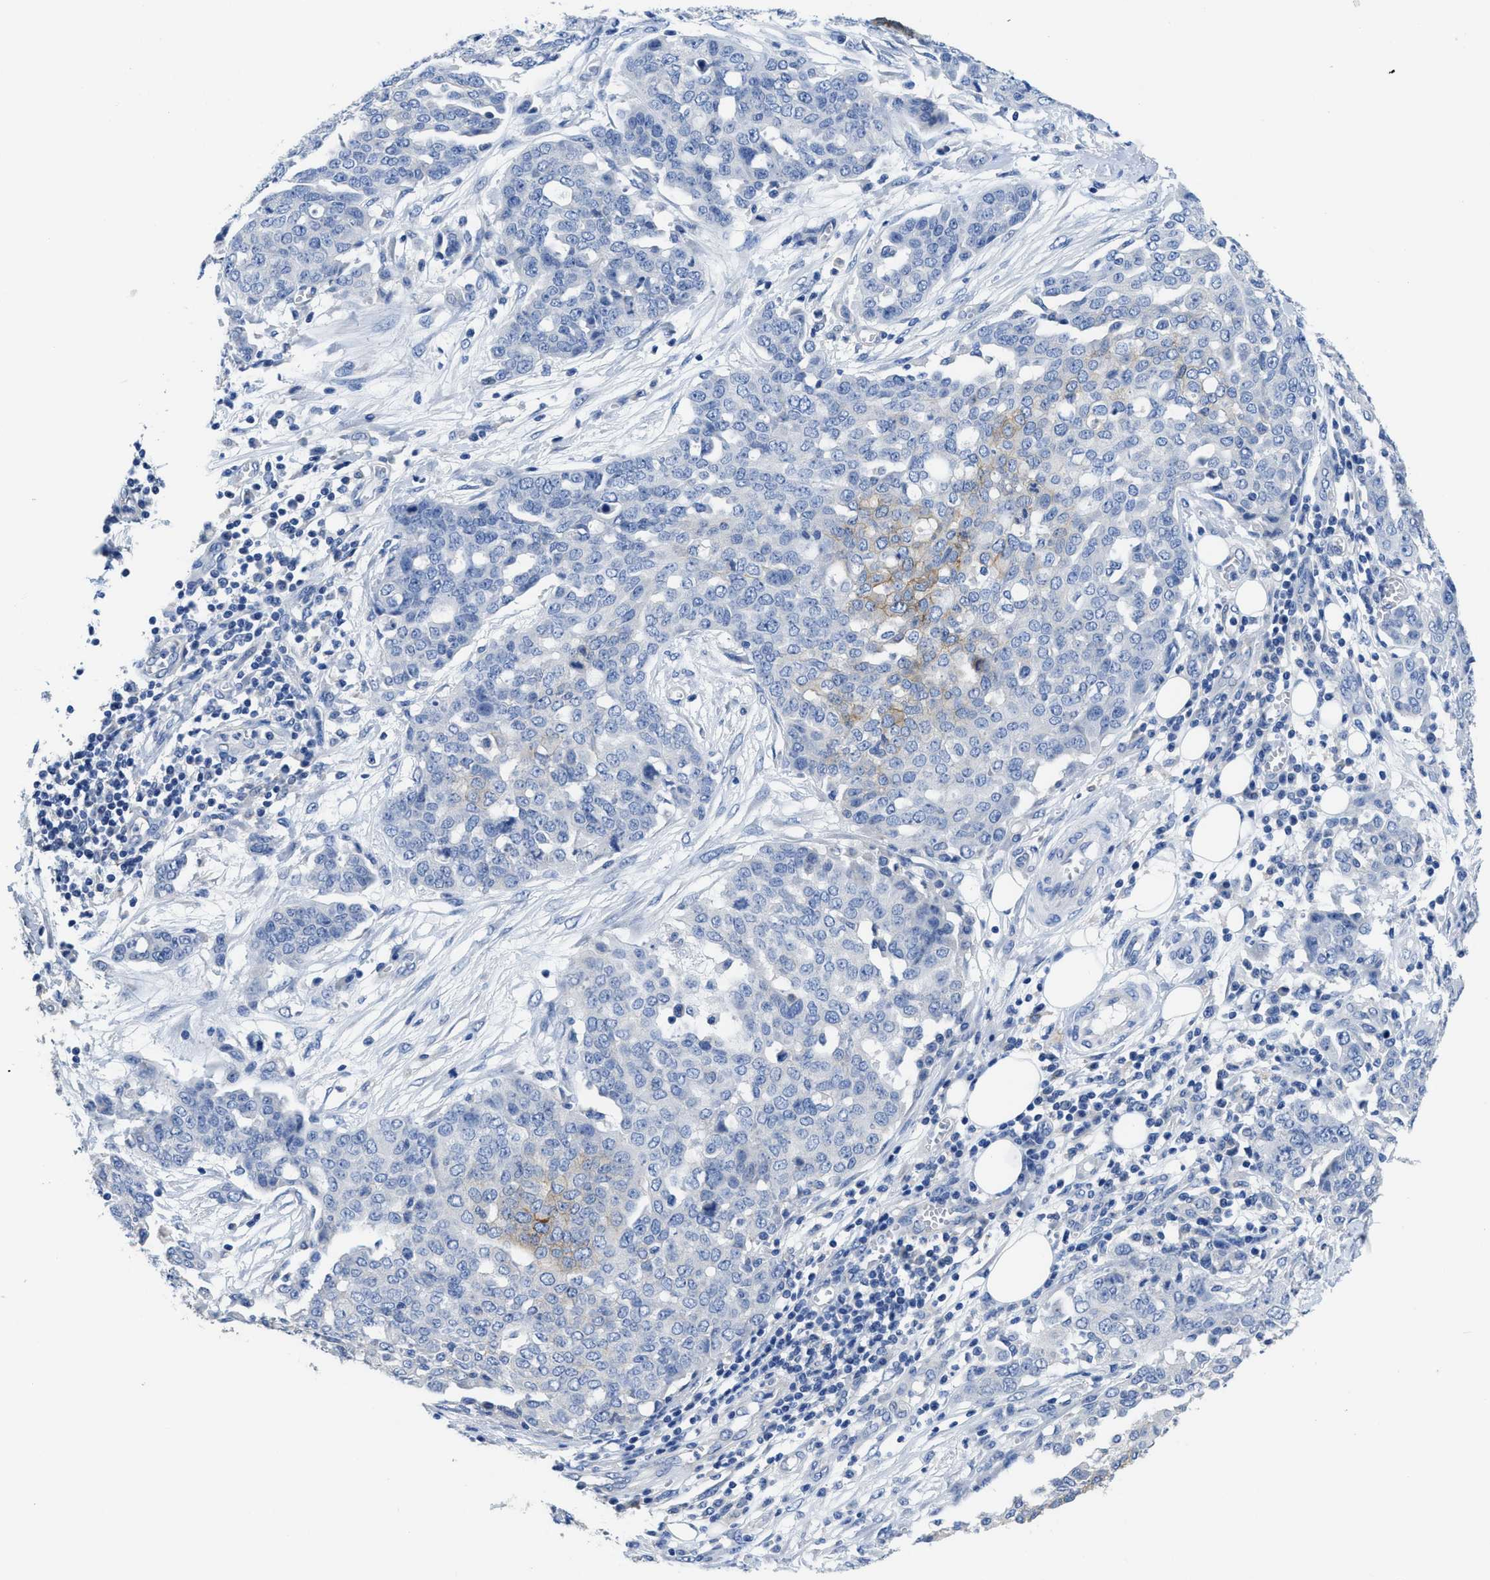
{"staining": {"intensity": "weak", "quantity": "<25%", "location": "cytoplasmic/membranous"}, "tissue": "ovarian cancer", "cell_type": "Tumor cells", "image_type": "cancer", "snomed": [{"axis": "morphology", "description": "Cystadenocarcinoma, serous, NOS"}, {"axis": "topography", "description": "Soft tissue"}, {"axis": "topography", "description": "Ovary"}], "caption": "High power microscopy histopathology image of an immunohistochemistry (IHC) micrograph of serous cystadenocarcinoma (ovarian), revealing no significant expression in tumor cells.", "gene": "CA9", "patient": {"sex": "female", "age": 57}}